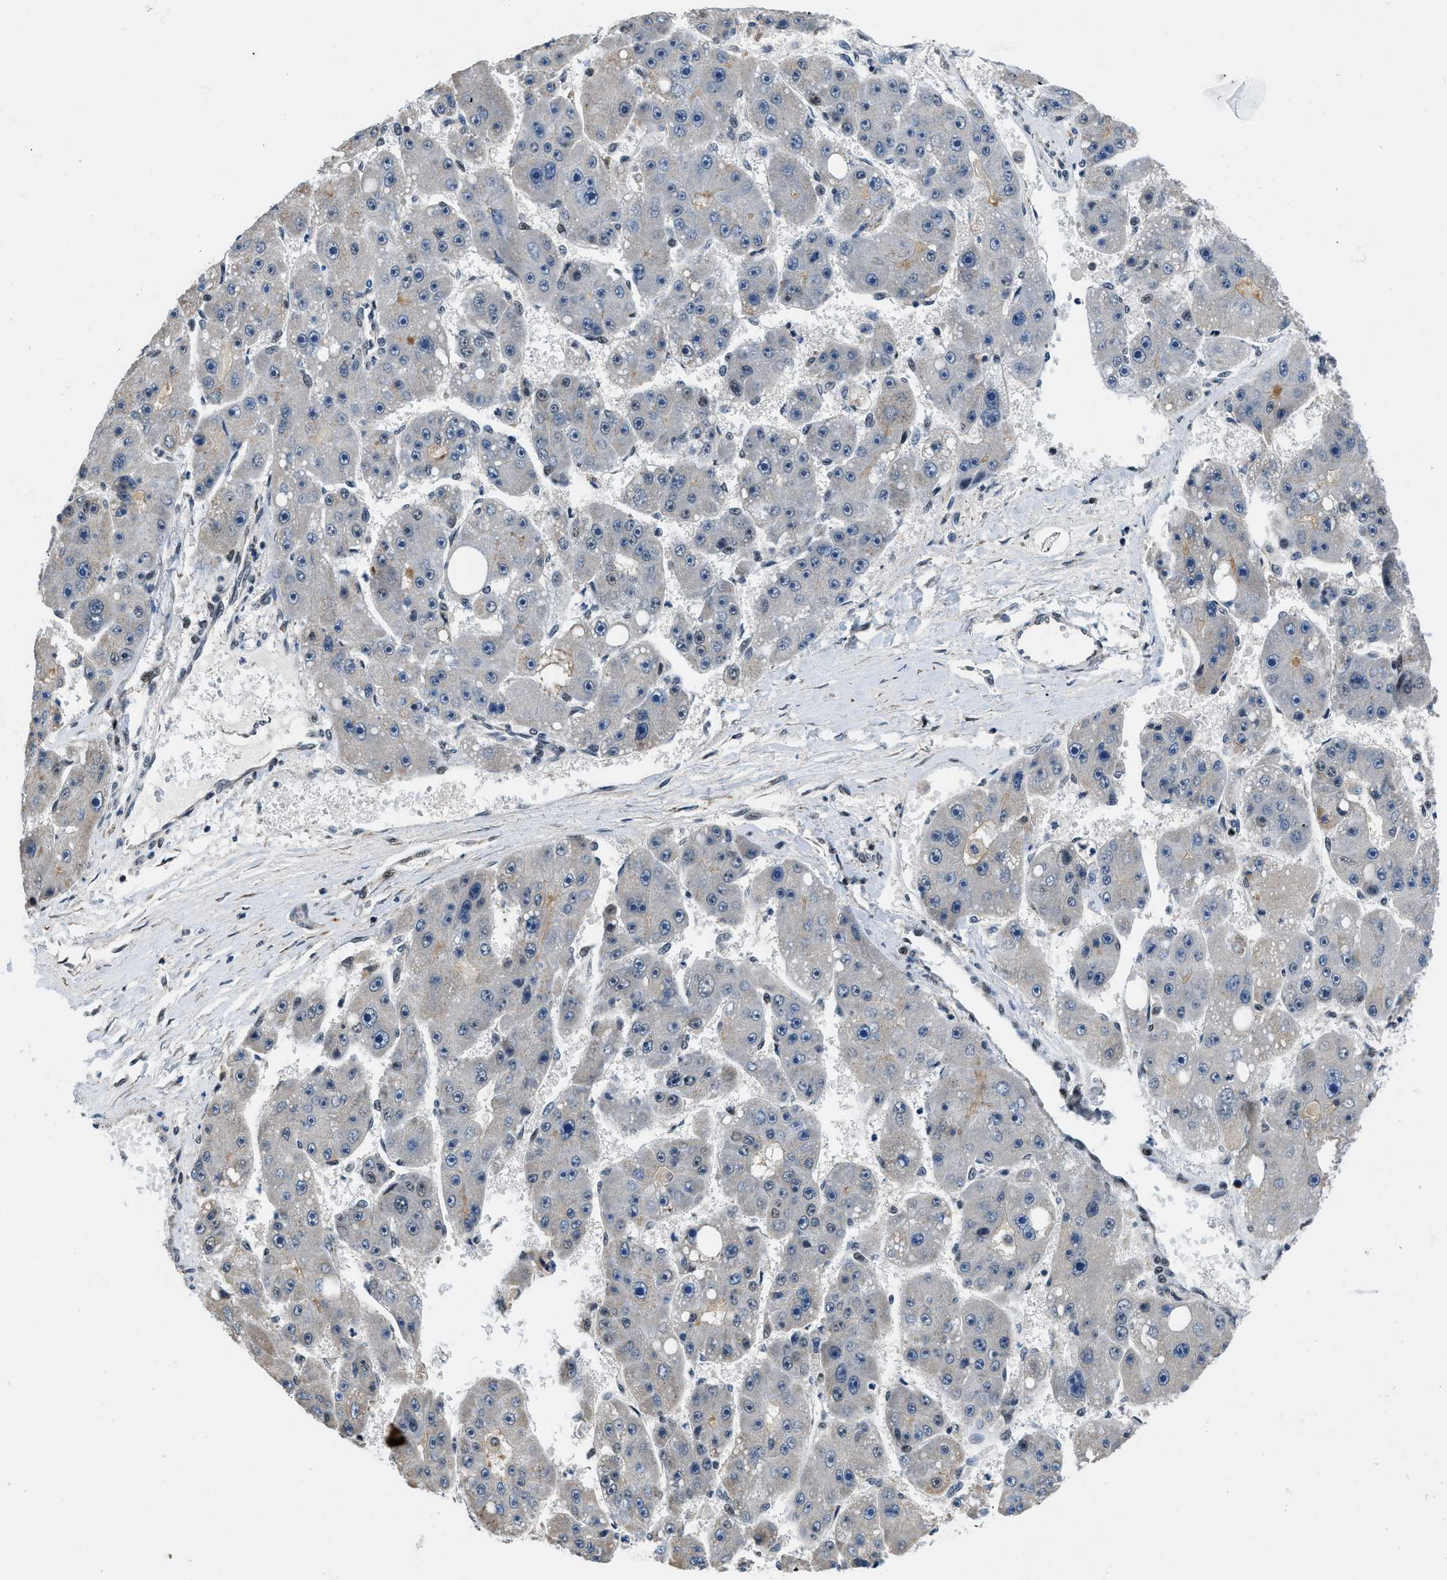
{"staining": {"intensity": "negative", "quantity": "none", "location": "none"}, "tissue": "liver cancer", "cell_type": "Tumor cells", "image_type": "cancer", "snomed": [{"axis": "morphology", "description": "Carcinoma, Hepatocellular, NOS"}, {"axis": "topography", "description": "Liver"}], "caption": "An IHC histopathology image of liver hepatocellular carcinoma is shown. There is no staining in tumor cells of liver hepatocellular carcinoma.", "gene": "KDM3B", "patient": {"sex": "female", "age": 61}}